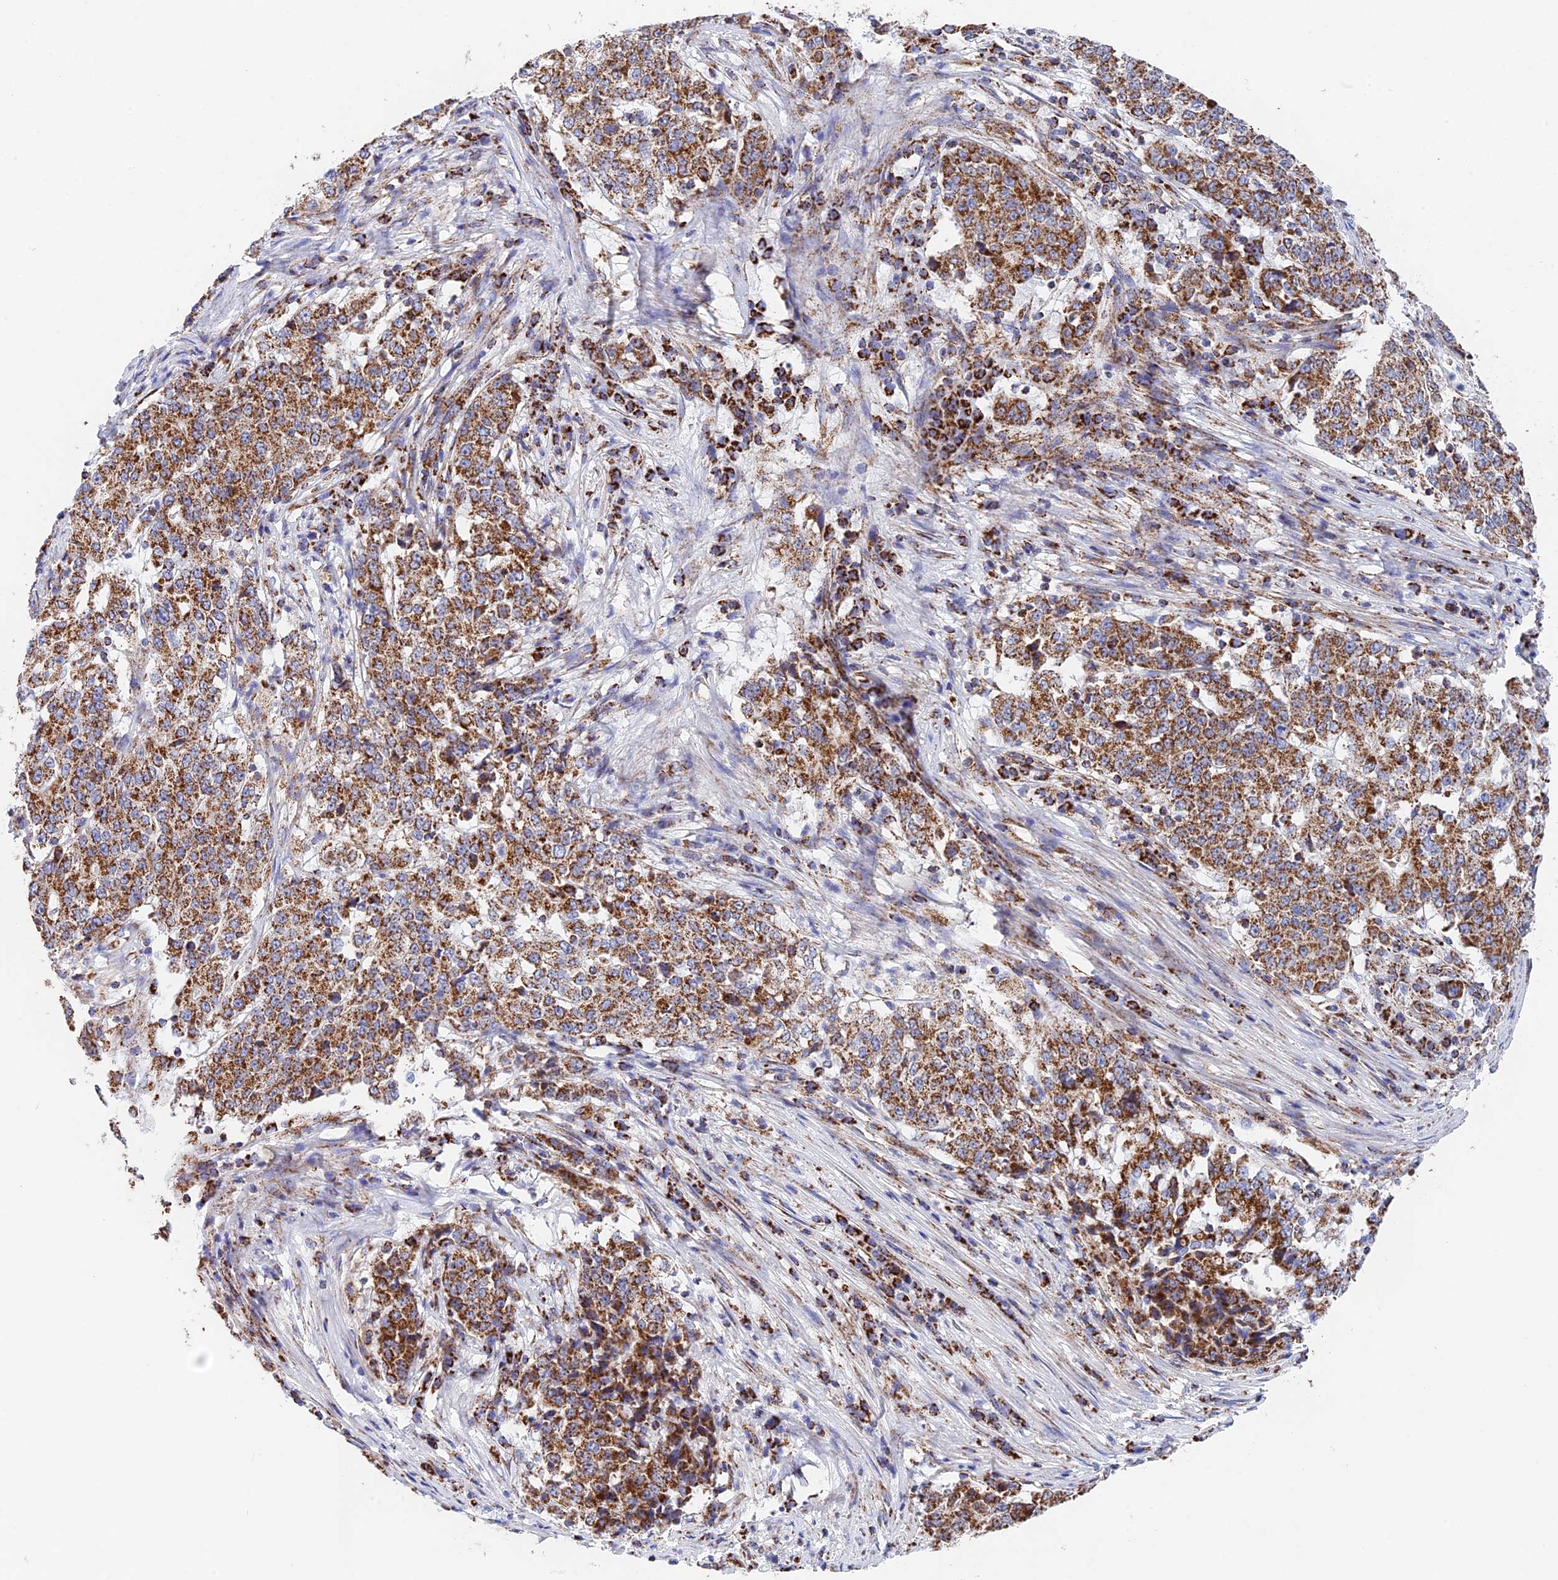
{"staining": {"intensity": "moderate", "quantity": ">75%", "location": "cytoplasmic/membranous"}, "tissue": "stomach cancer", "cell_type": "Tumor cells", "image_type": "cancer", "snomed": [{"axis": "morphology", "description": "Adenocarcinoma, NOS"}, {"axis": "topography", "description": "Stomach"}], "caption": "IHC image of neoplastic tissue: human stomach cancer (adenocarcinoma) stained using IHC reveals medium levels of moderate protein expression localized specifically in the cytoplasmic/membranous of tumor cells, appearing as a cytoplasmic/membranous brown color.", "gene": "NDUFA5", "patient": {"sex": "male", "age": 59}}